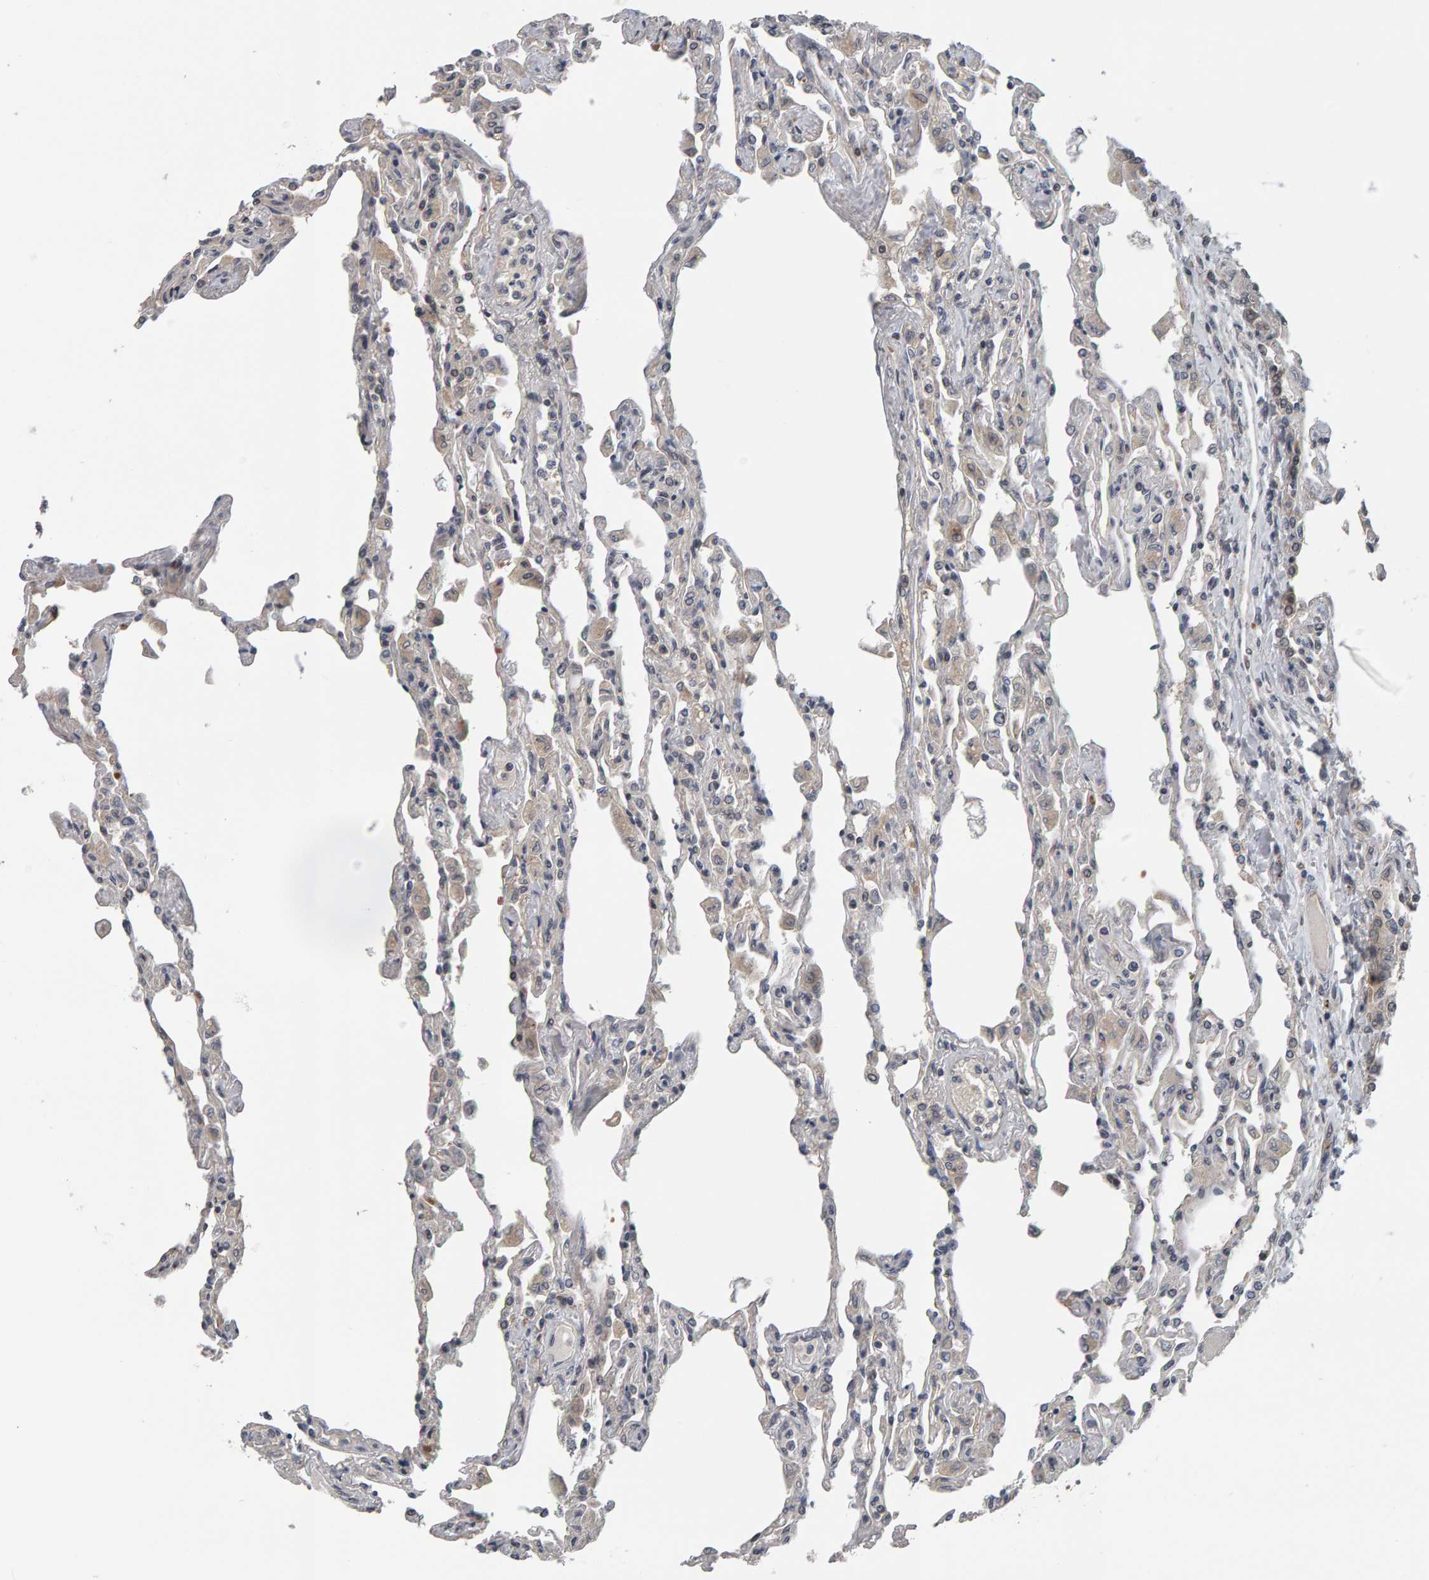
{"staining": {"intensity": "weak", "quantity": "25%-75%", "location": "nuclear"}, "tissue": "lung", "cell_type": "Alveolar cells", "image_type": "normal", "snomed": [{"axis": "morphology", "description": "Normal tissue, NOS"}, {"axis": "topography", "description": "Bronchus"}, {"axis": "topography", "description": "Lung"}], "caption": "Protein analysis of unremarkable lung demonstrates weak nuclear expression in approximately 25%-75% of alveolar cells. (brown staining indicates protein expression, while blue staining denotes nuclei).", "gene": "COASY", "patient": {"sex": "female", "age": 49}}